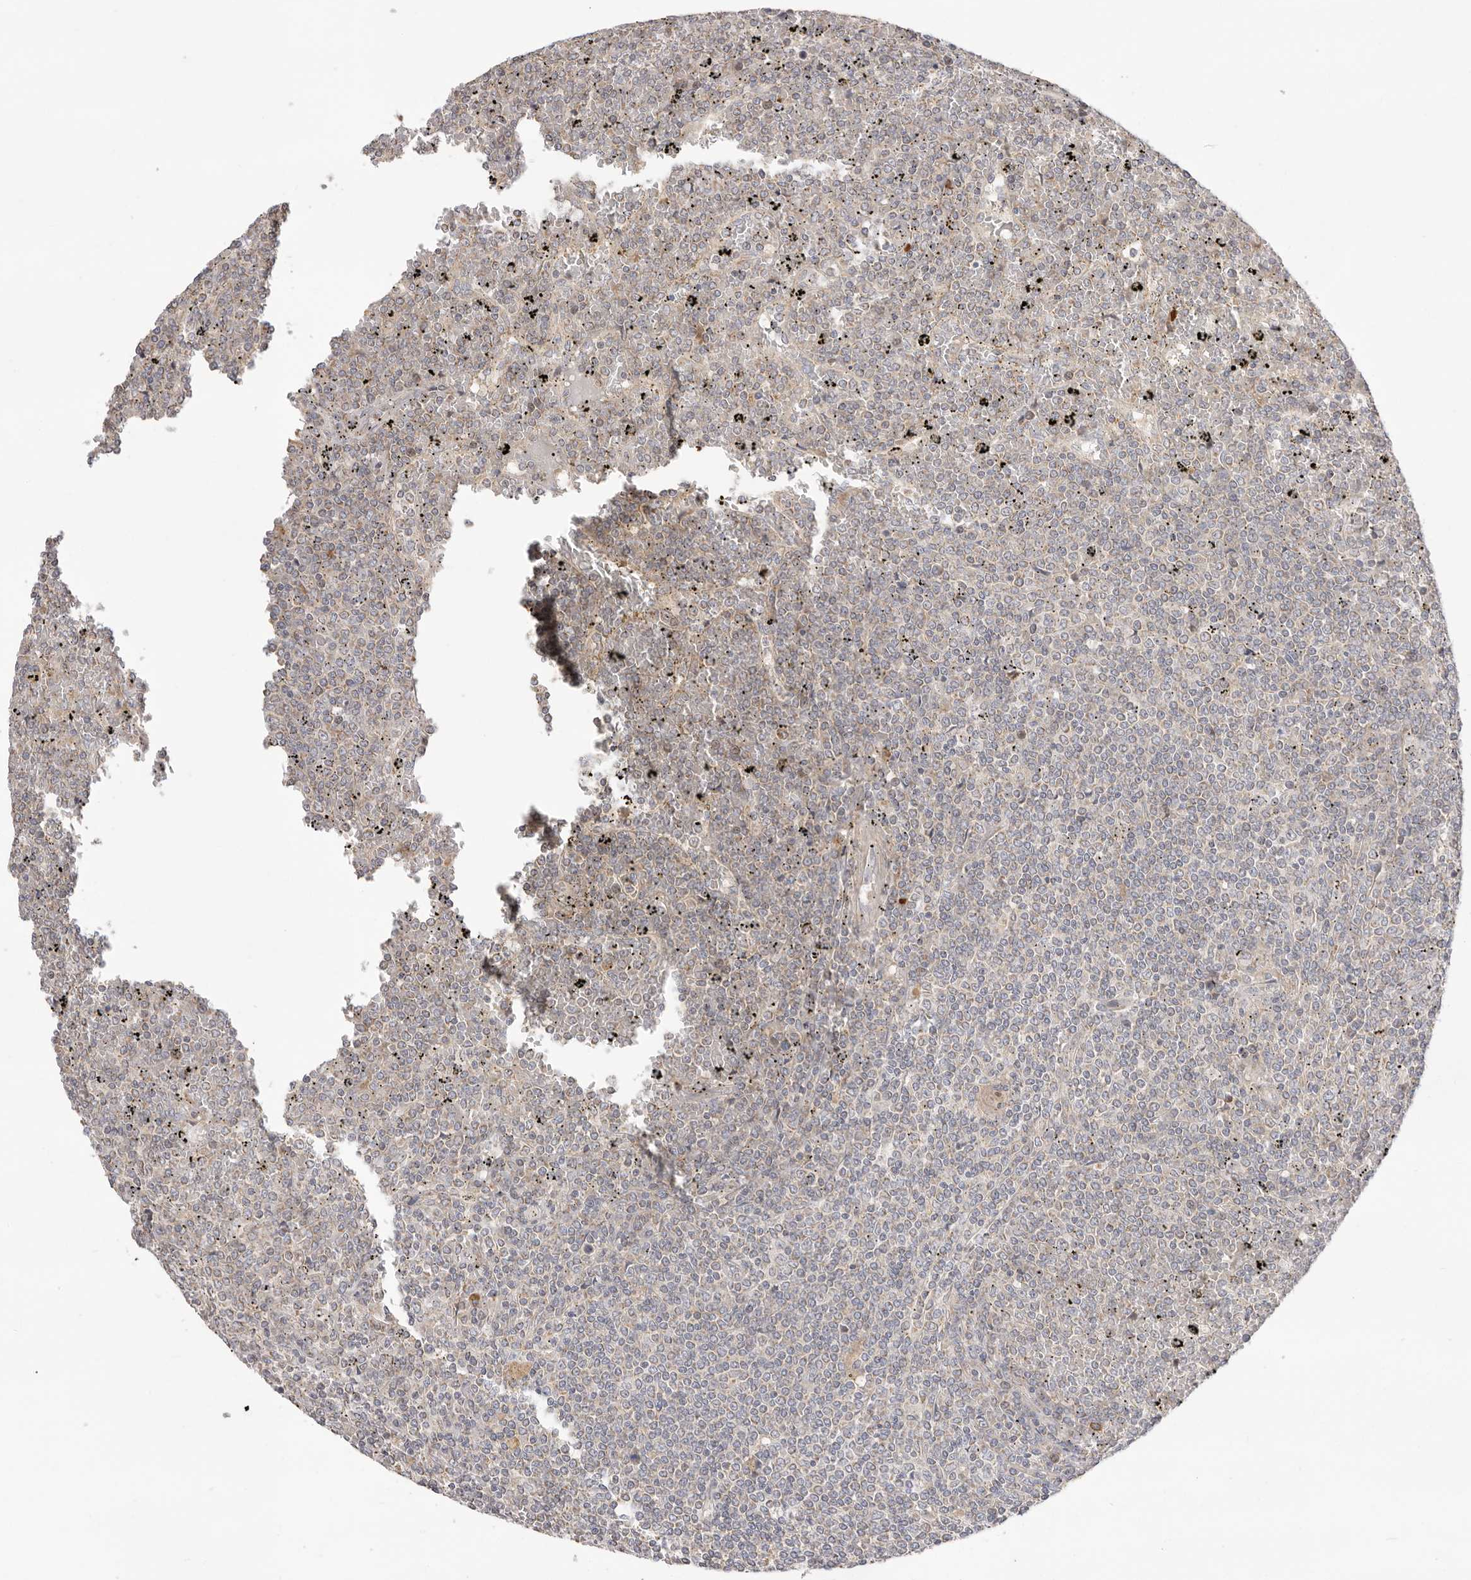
{"staining": {"intensity": "negative", "quantity": "none", "location": "none"}, "tissue": "lymphoma", "cell_type": "Tumor cells", "image_type": "cancer", "snomed": [{"axis": "morphology", "description": "Malignant lymphoma, non-Hodgkin's type, Low grade"}, {"axis": "topography", "description": "Spleen"}], "caption": "Malignant lymphoma, non-Hodgkin's type (low-grade) was stained to show a protein in brown. There is no significant expression in tumor cells.", "gene": "USH1C", "patient": {"sex": "female", "age": 19}}